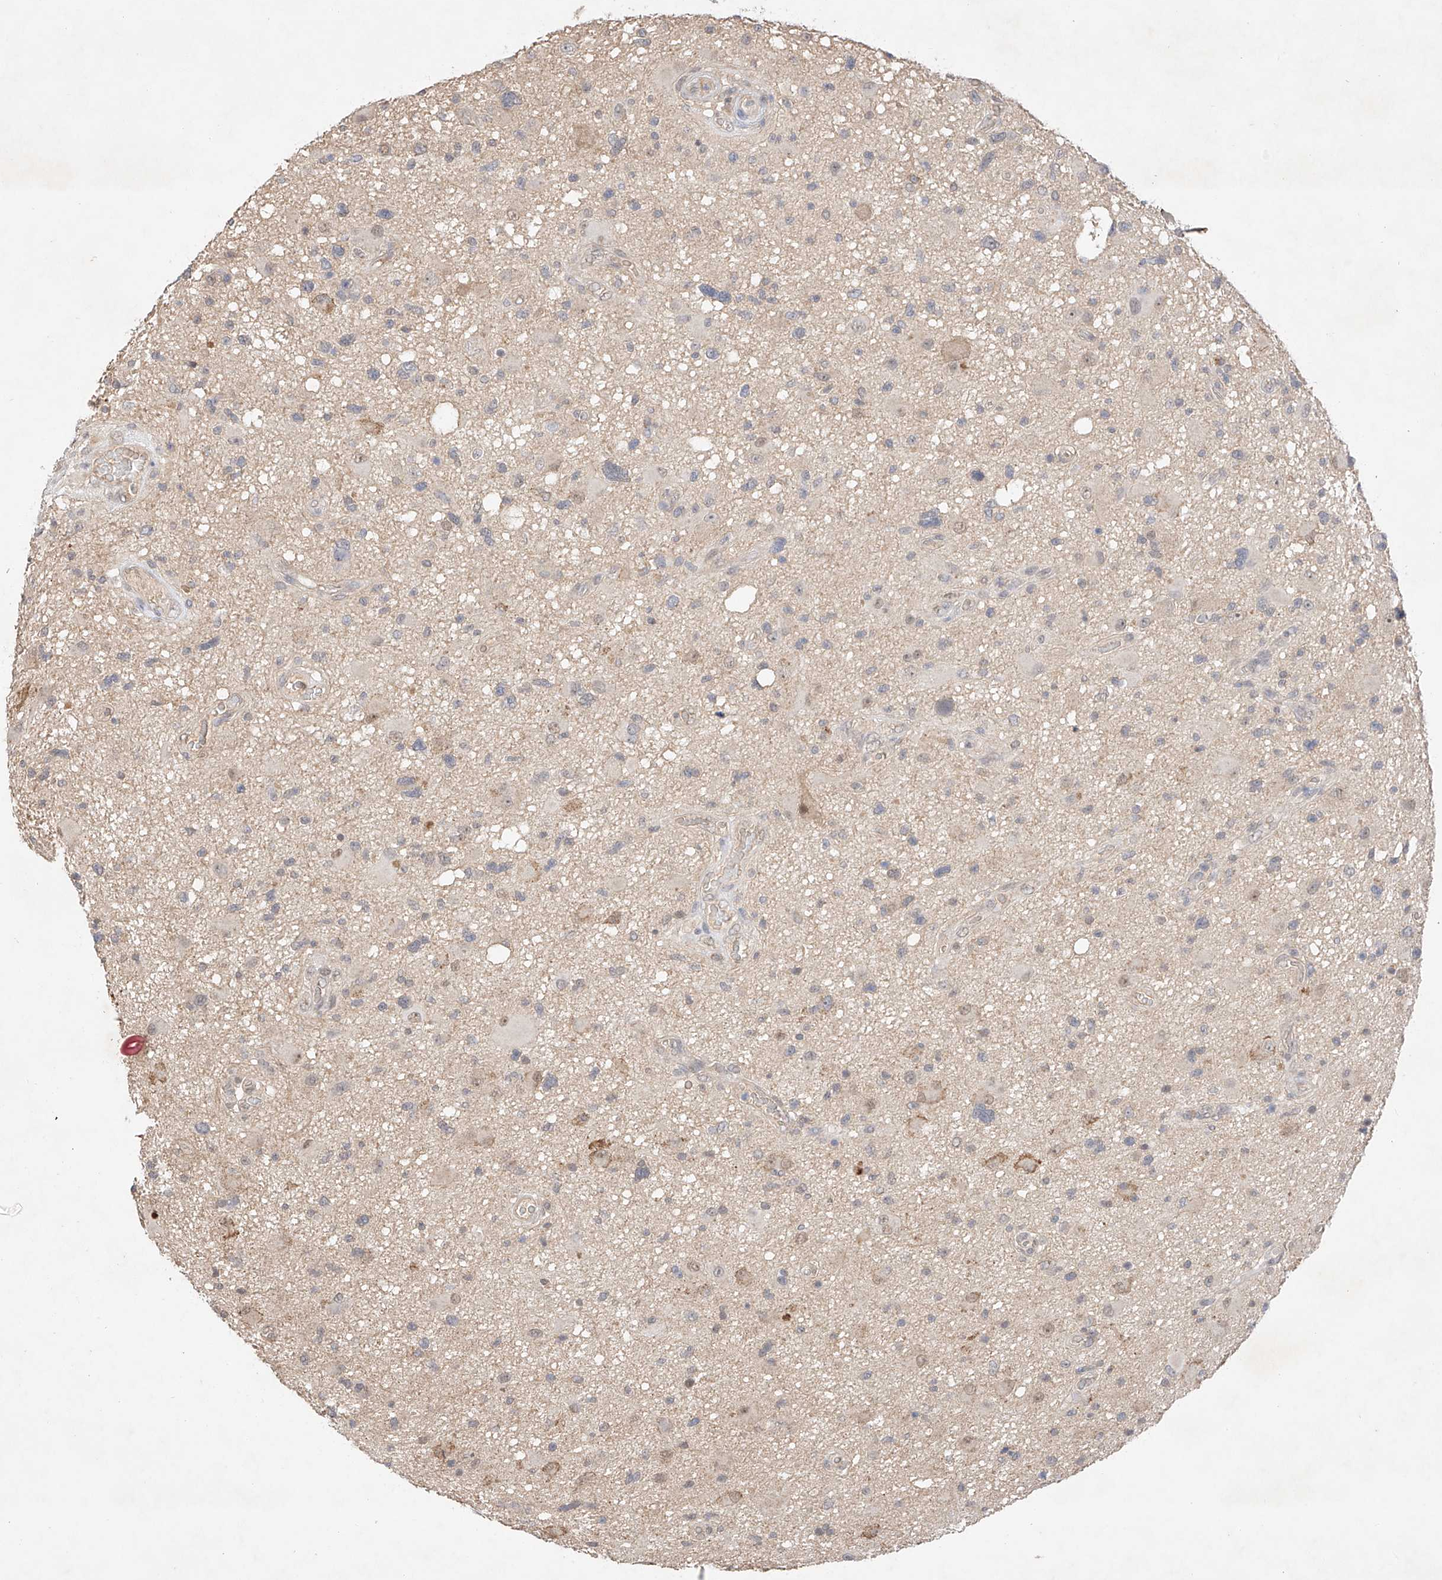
{"staining": {"intensity": "negative", "quantity": "none", "location": "none"}, "tissue": "glioma", "cell_type": "Tumor cells", "image_type": "cancer", "snomed": [{"axis": "morphology", "description": "Glioma, malignant, High grade"}, {"axis": "topography", "description": "Brain"}], "caption": "Immunohistochemistry of malignant high-grade glioma exhibits no expression in tumor cells.", "gene": "IL22RA2", "patient": {"sex": "male", "age": 33}}